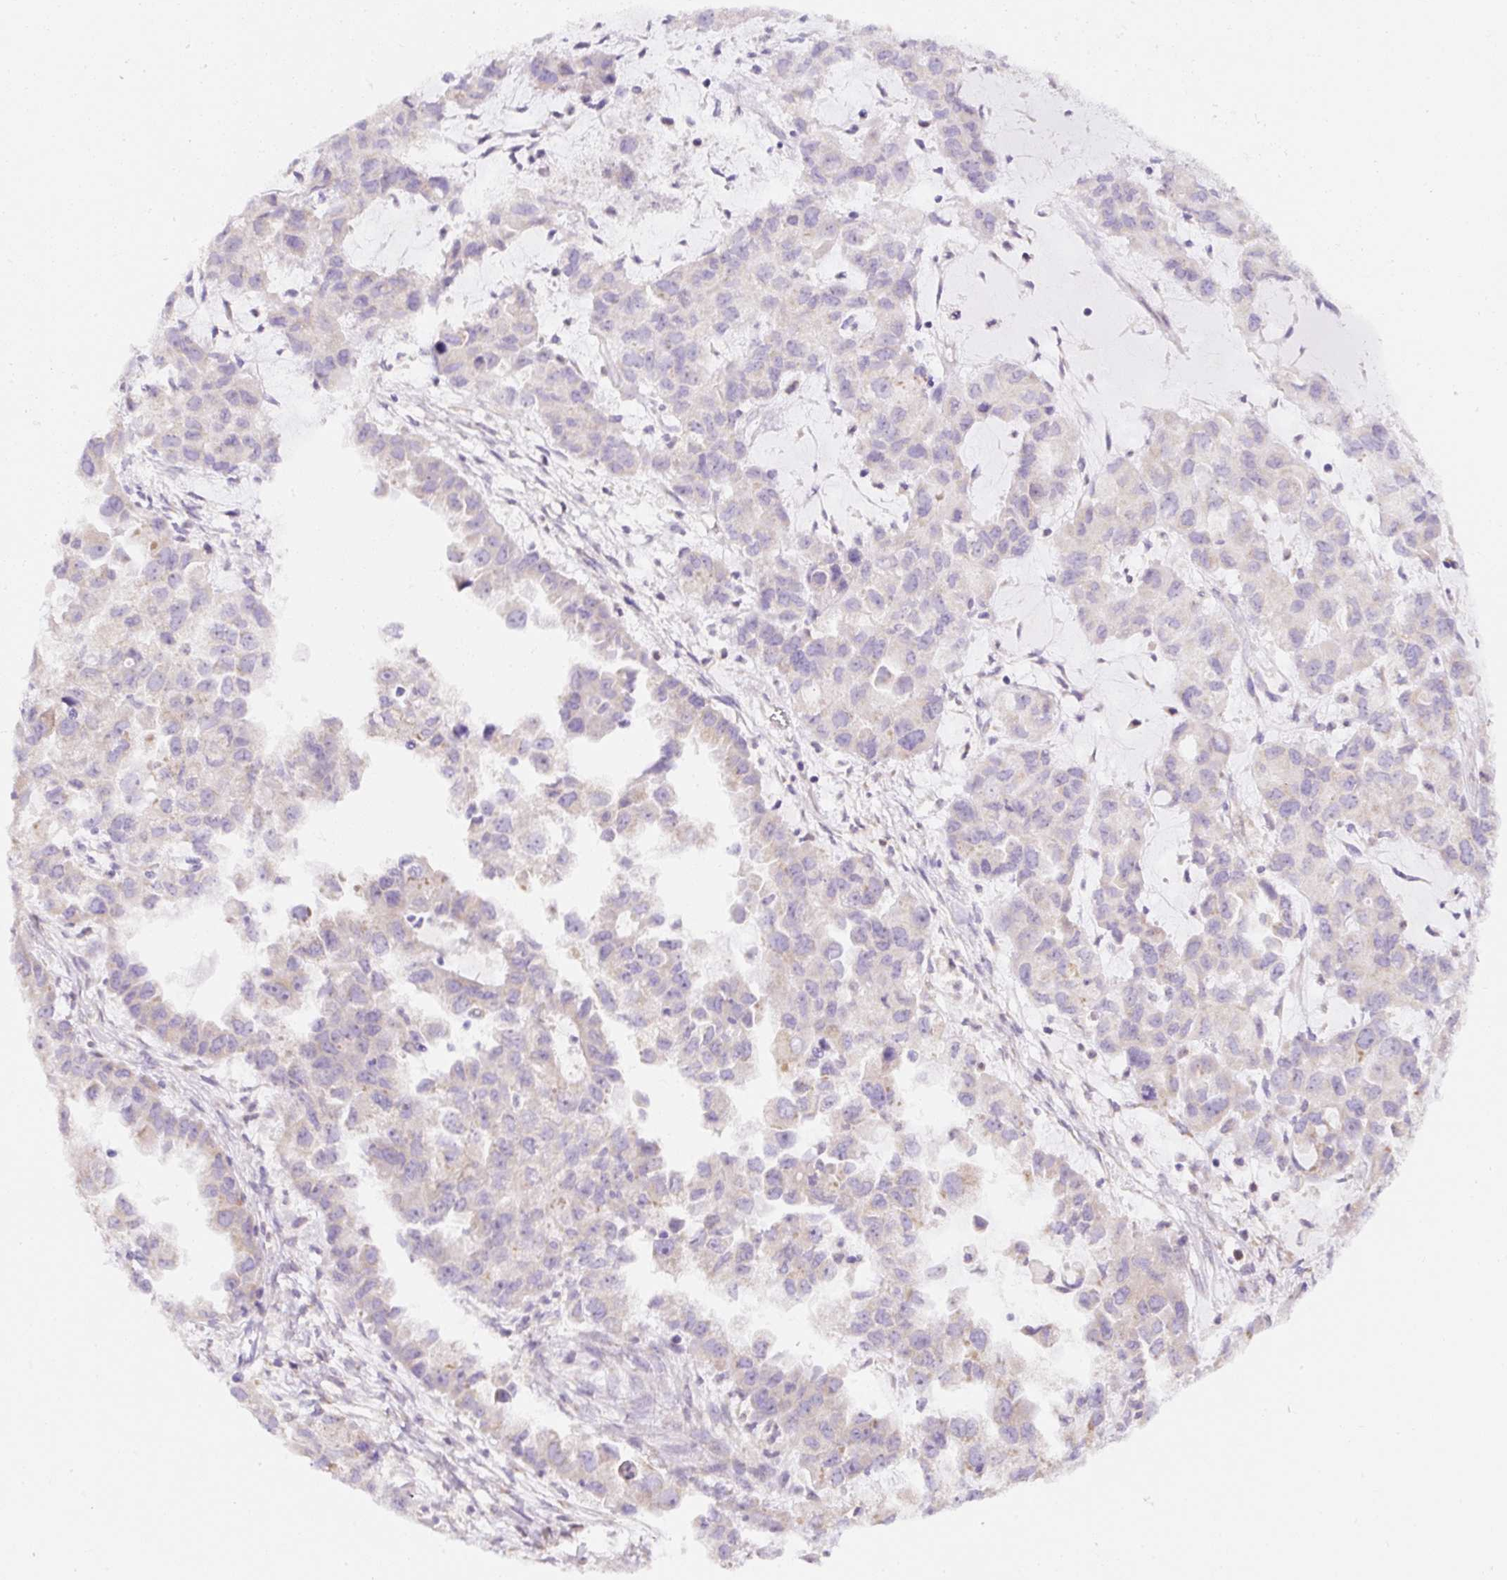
{"staining": {"intensity": "negative", "quantity": "none", "location": "none"}, "tissue": "ovarian cancer", "cell_type": "Tumor cells", "image_type": "cancer", "snomed": [{"axis": "morphology", "description": "Cystadenocarcinoma, serous, NOS"}, {"axis": "topography", "description": "Ovary"}], "caption": "A histopathology image of ovarian cancer stained for a protein displays no brown staining in tumor cells.", "gene": "DDOST", "patient": {"sex": "female", "age": 84}}